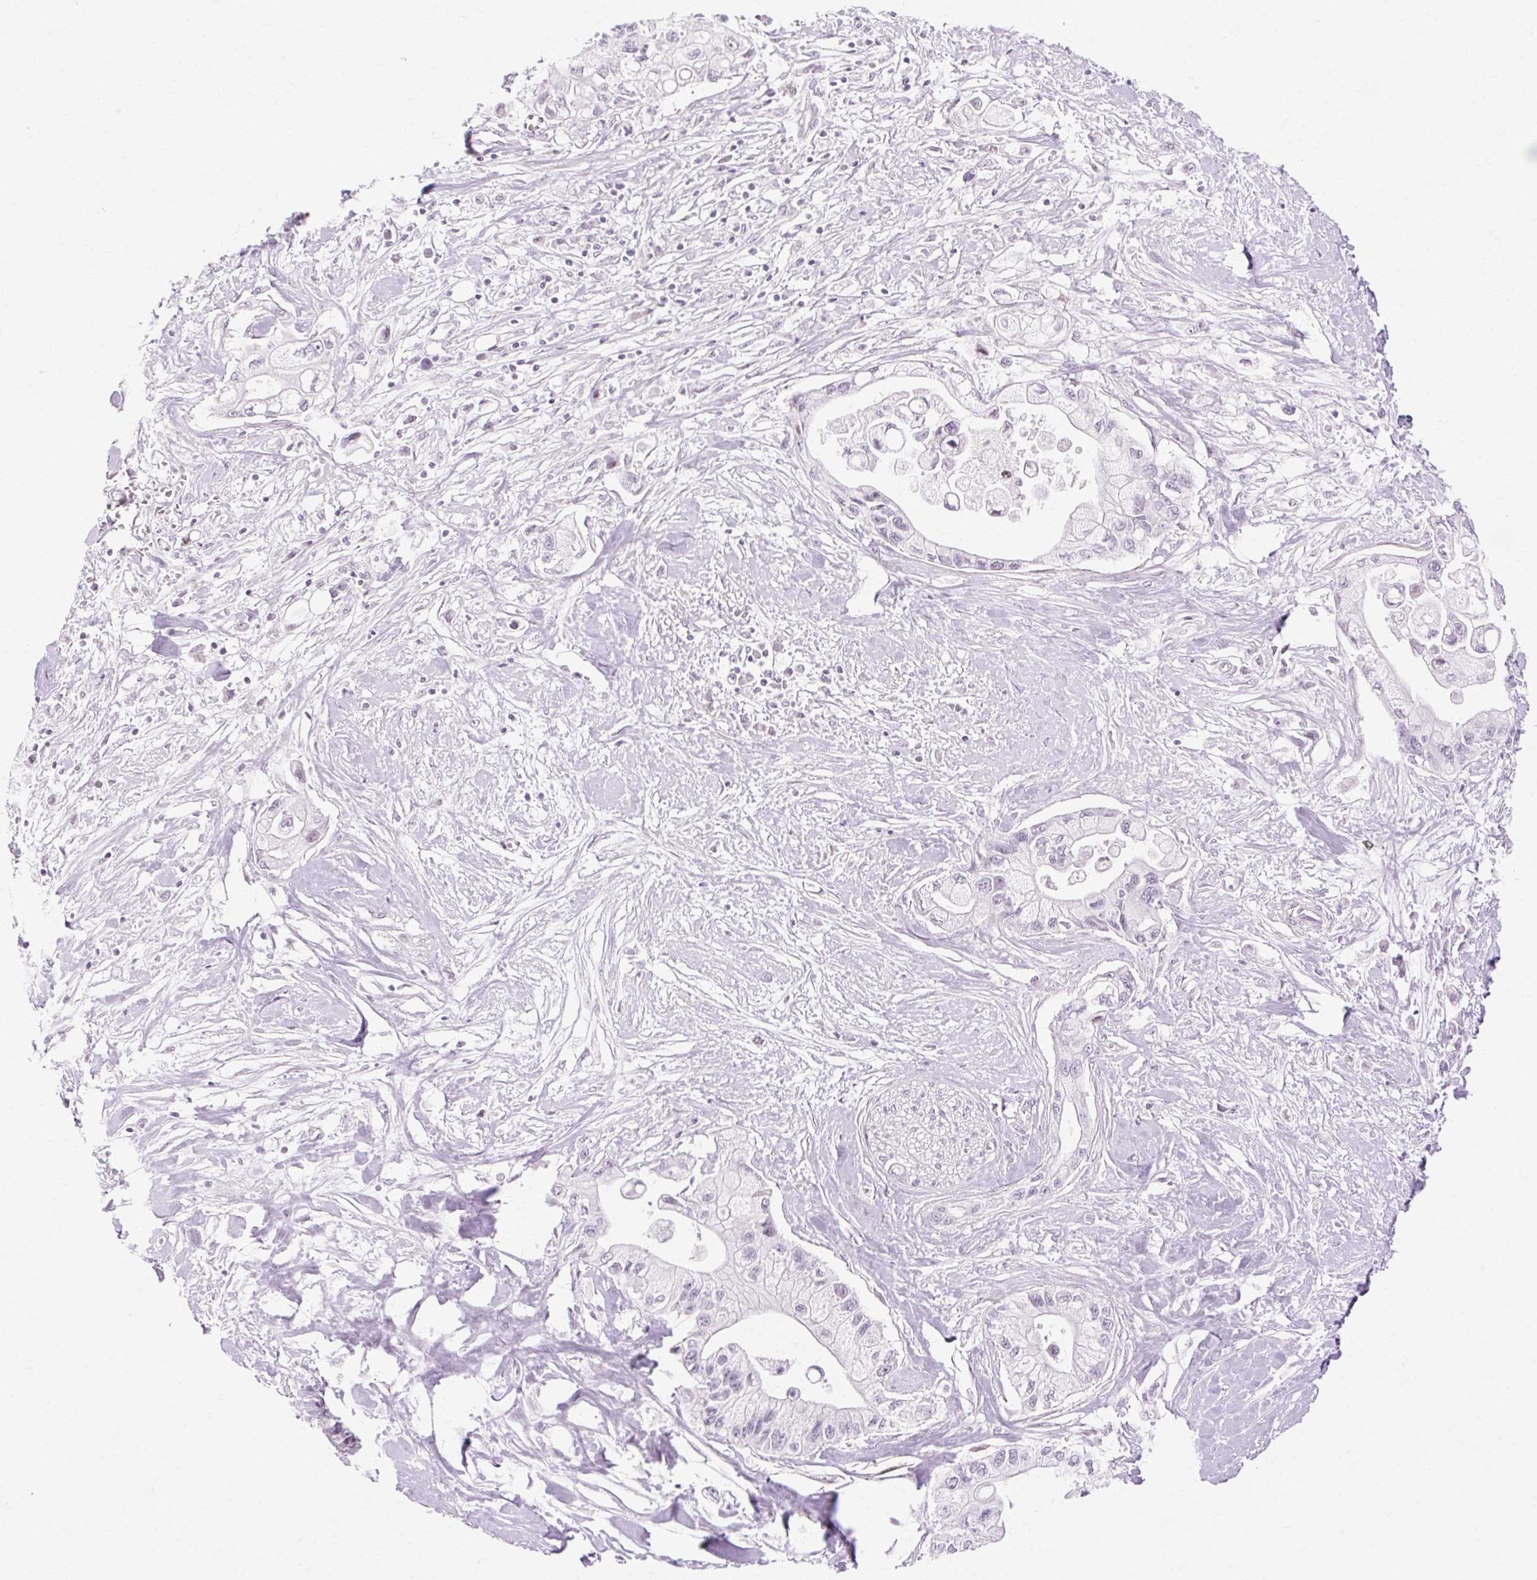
{"staining": {"intensity": "negative", "quantity": "none", "location": "none"}, "tissue": "pancreatic cancer", "cell_type": "Tumor cells", "image_type": "cancer", "snomed": [{"axis": "morphology", "description": "Adenocarcinoma, NOS"}, {"axis": "topography", "description": "Pancreas"}], "caption": "Immunohistochemical staining of human pancreatic adenocarcinoma displays no significant expression in tumor cells.", "gene": "C3orf49", "patient": {"sex": "male", "age": 61}}